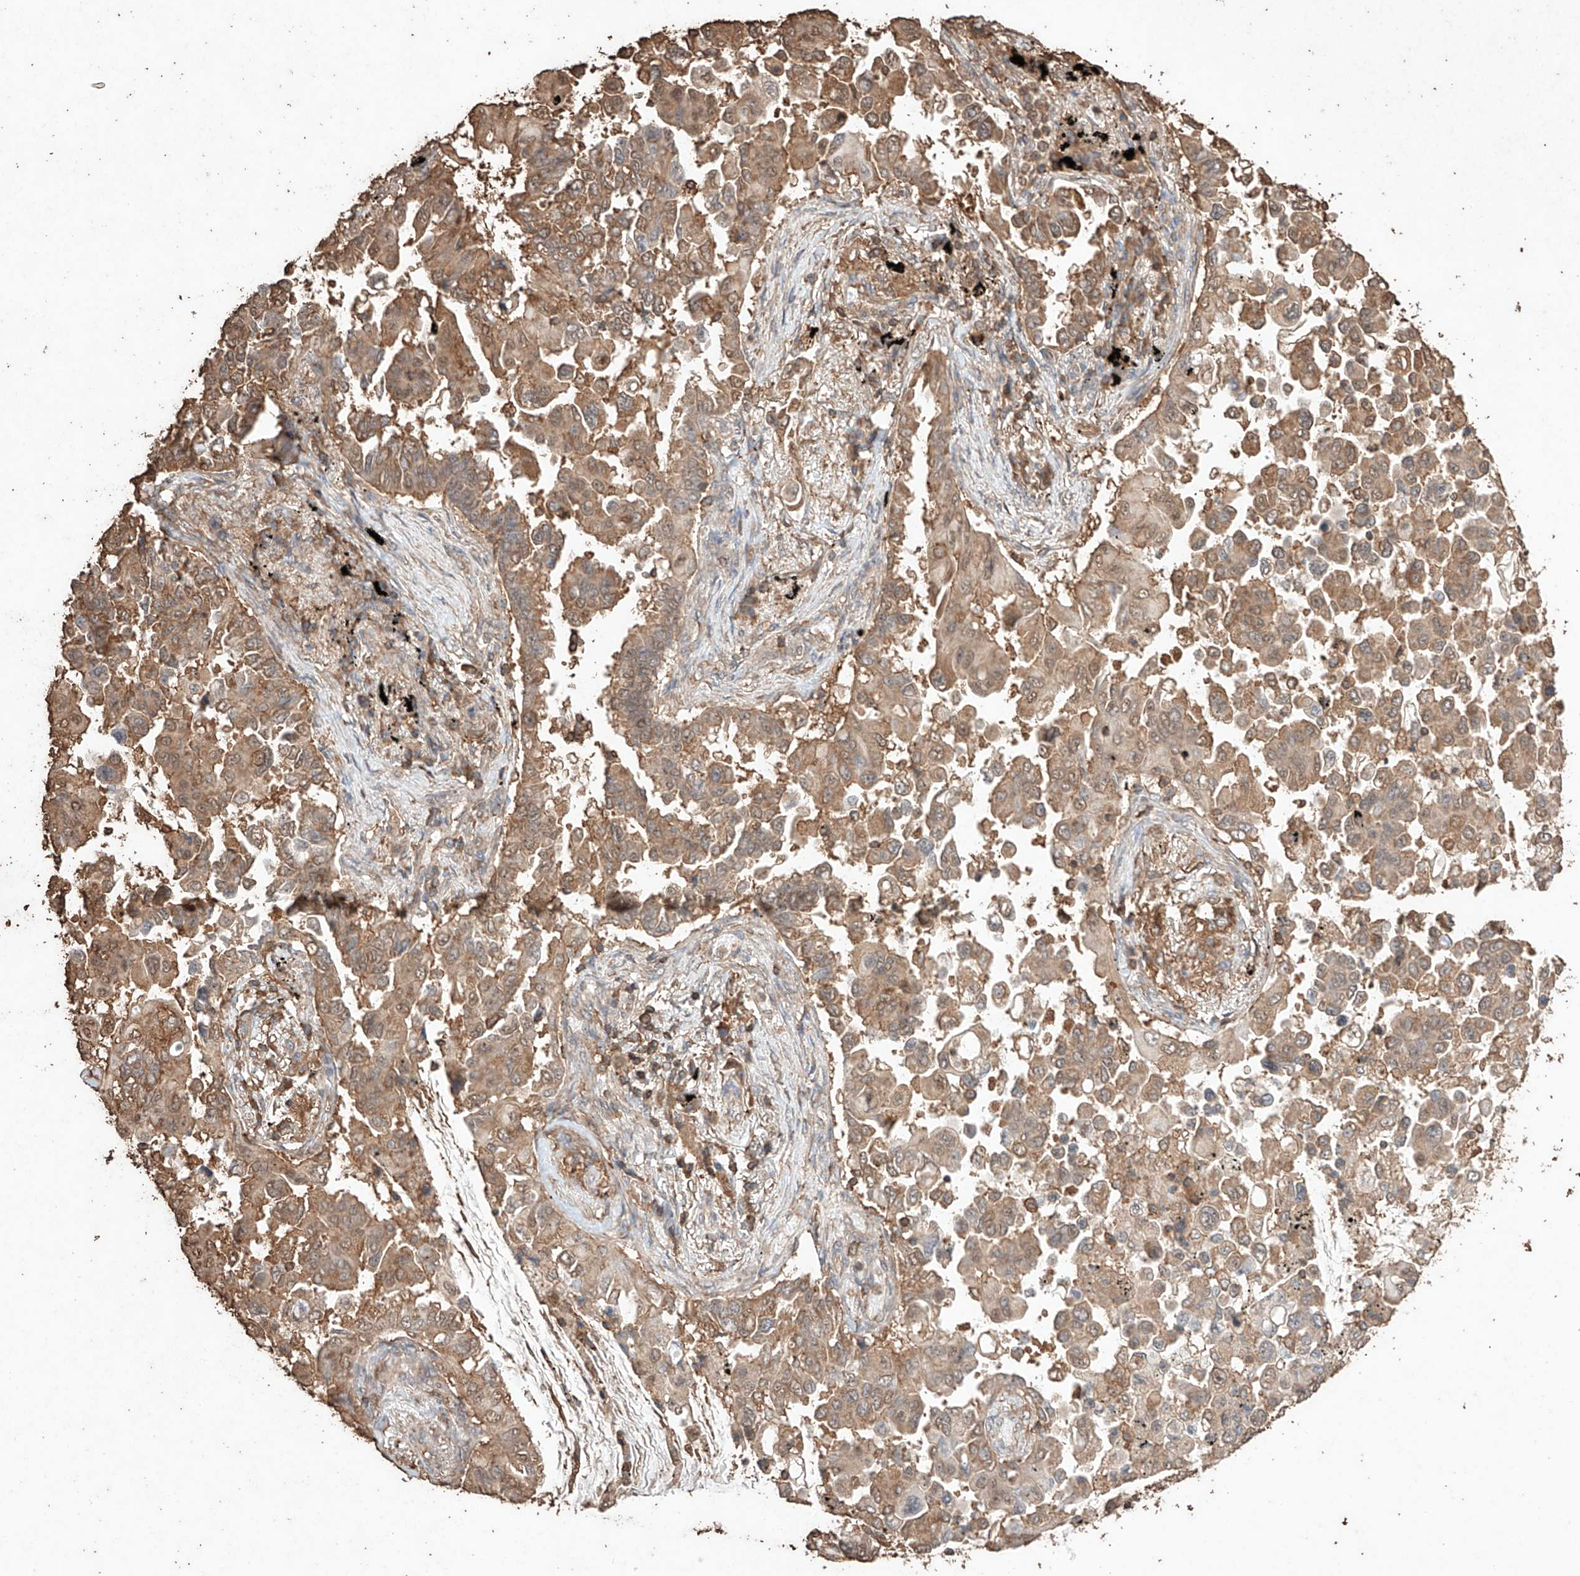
{"staining": {"intensity": "moderate", "quantity": ">75%", "location": "cytoplasmic/membranous"}, "tissue": "lung cancer", "cell_type": "Tumor cells", "image_type": "cancer", "snomed": [{"axis": "morphology", "description": "Adenocarcinoma, NOS"}, {"axis": "topography", "description": "Lung"}], "caption": "Human lung adenocarcinoma stained with a brown dye displays moderate cytoplasmic/membranous positive staining in approximately >75% of tumor cells.", "gene": "M6PR", "patient": {"sex": "female", "age": 67}}